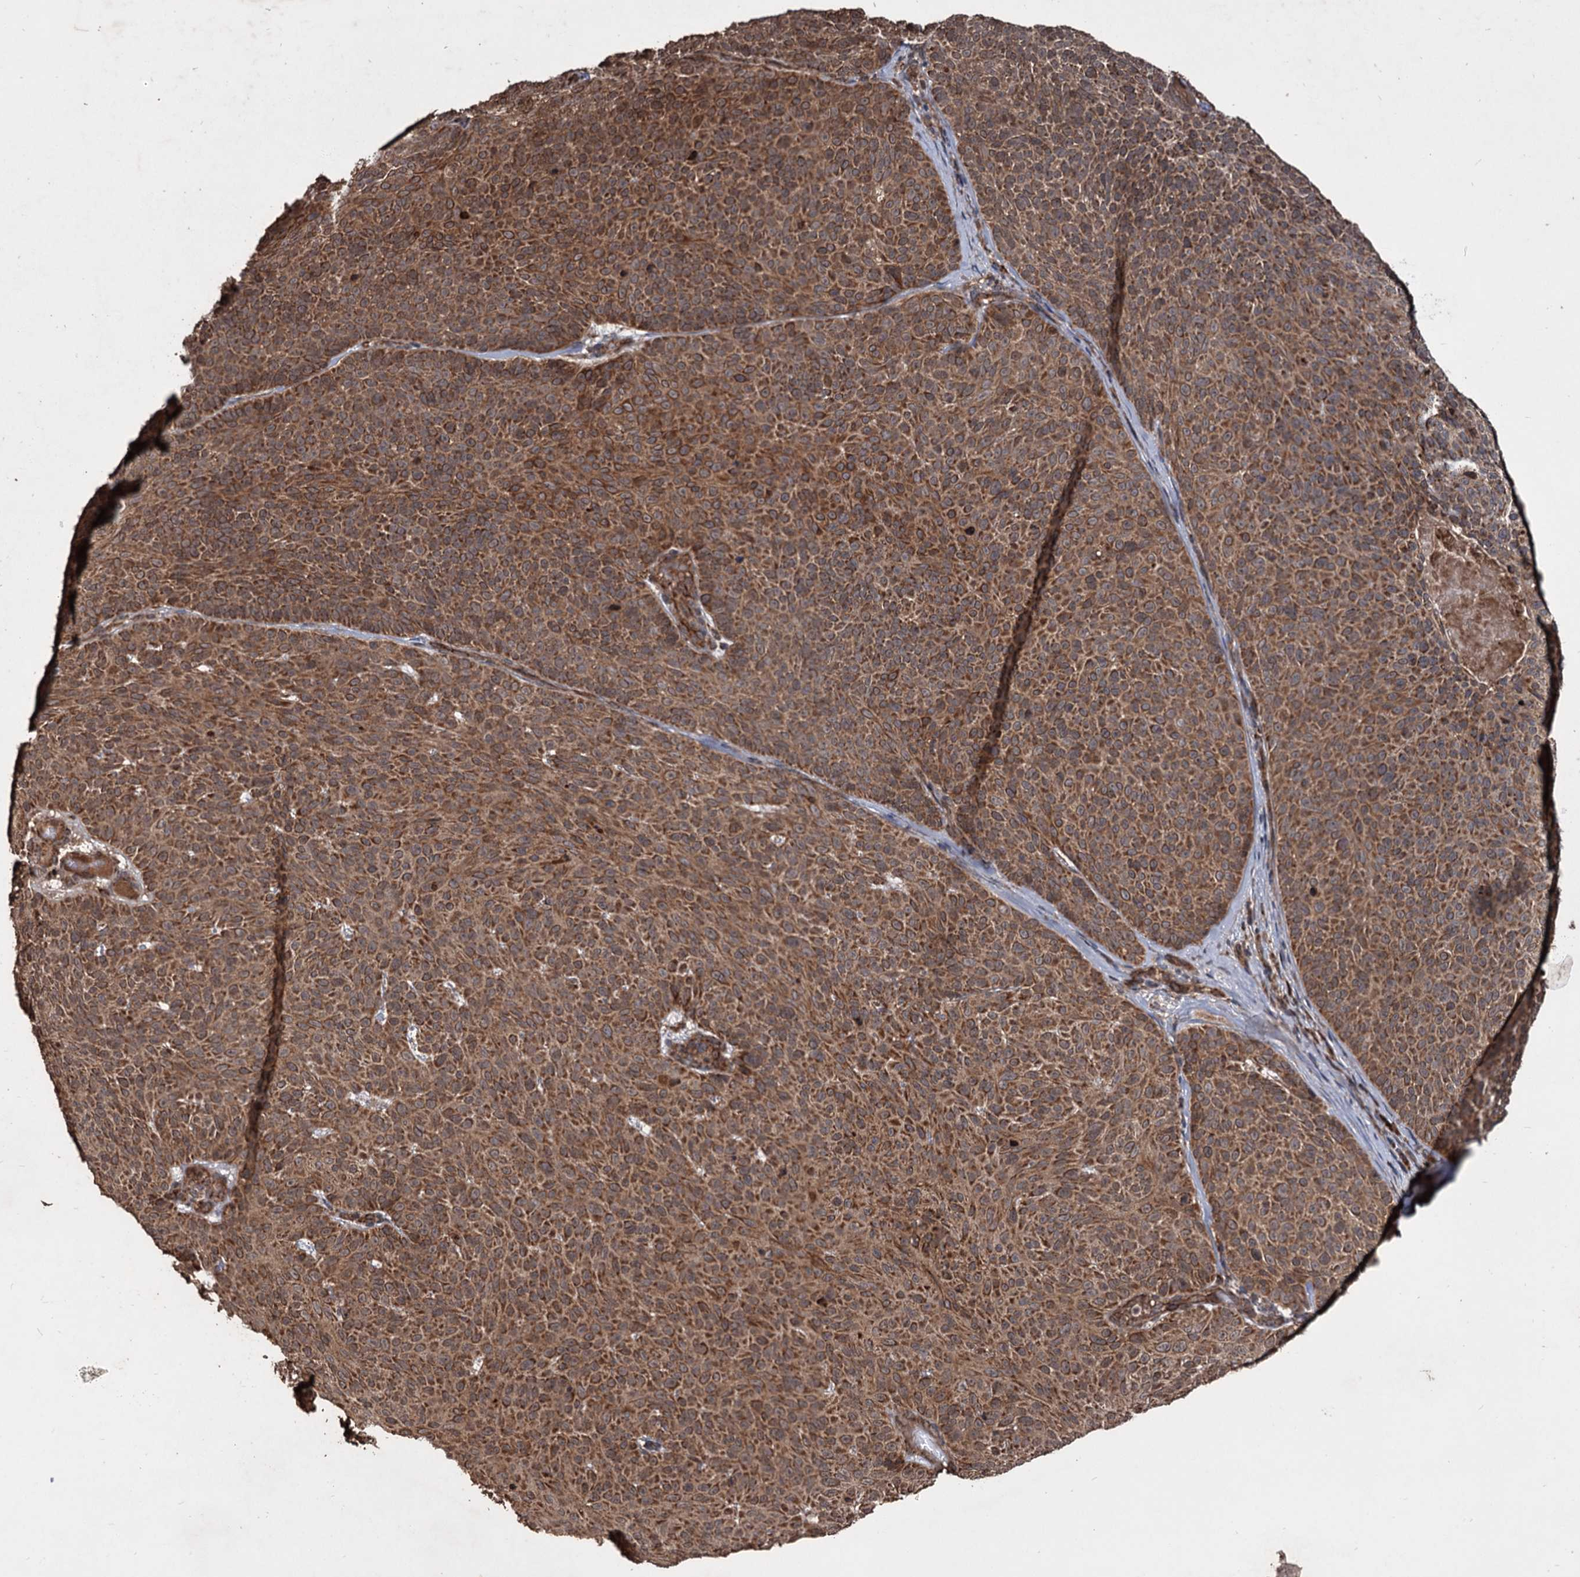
{"staining": {"intensity": "moderate", "quantity": ">75%", "location": "cytoplasmic/membranous"}, "tissue": "skin cancer", "cell_type": "Tumor cells", "image_type": "cancer", "snomed": [{"axis": "morphology", "description": "Basal cell carcinoma"}, {"axis": "topography", "description": "Skin"}], "caption": "Immunohistochemistry (DAB (3,3'-diaminobenzidine)) staining of basal cell carcinoma (skin) reveals moderate cytoplasmic/membranous protein positivity in approximately >75% of tumor cells.", "gene": "IPO4", "patient": {"sex": "male", "age": 85}}